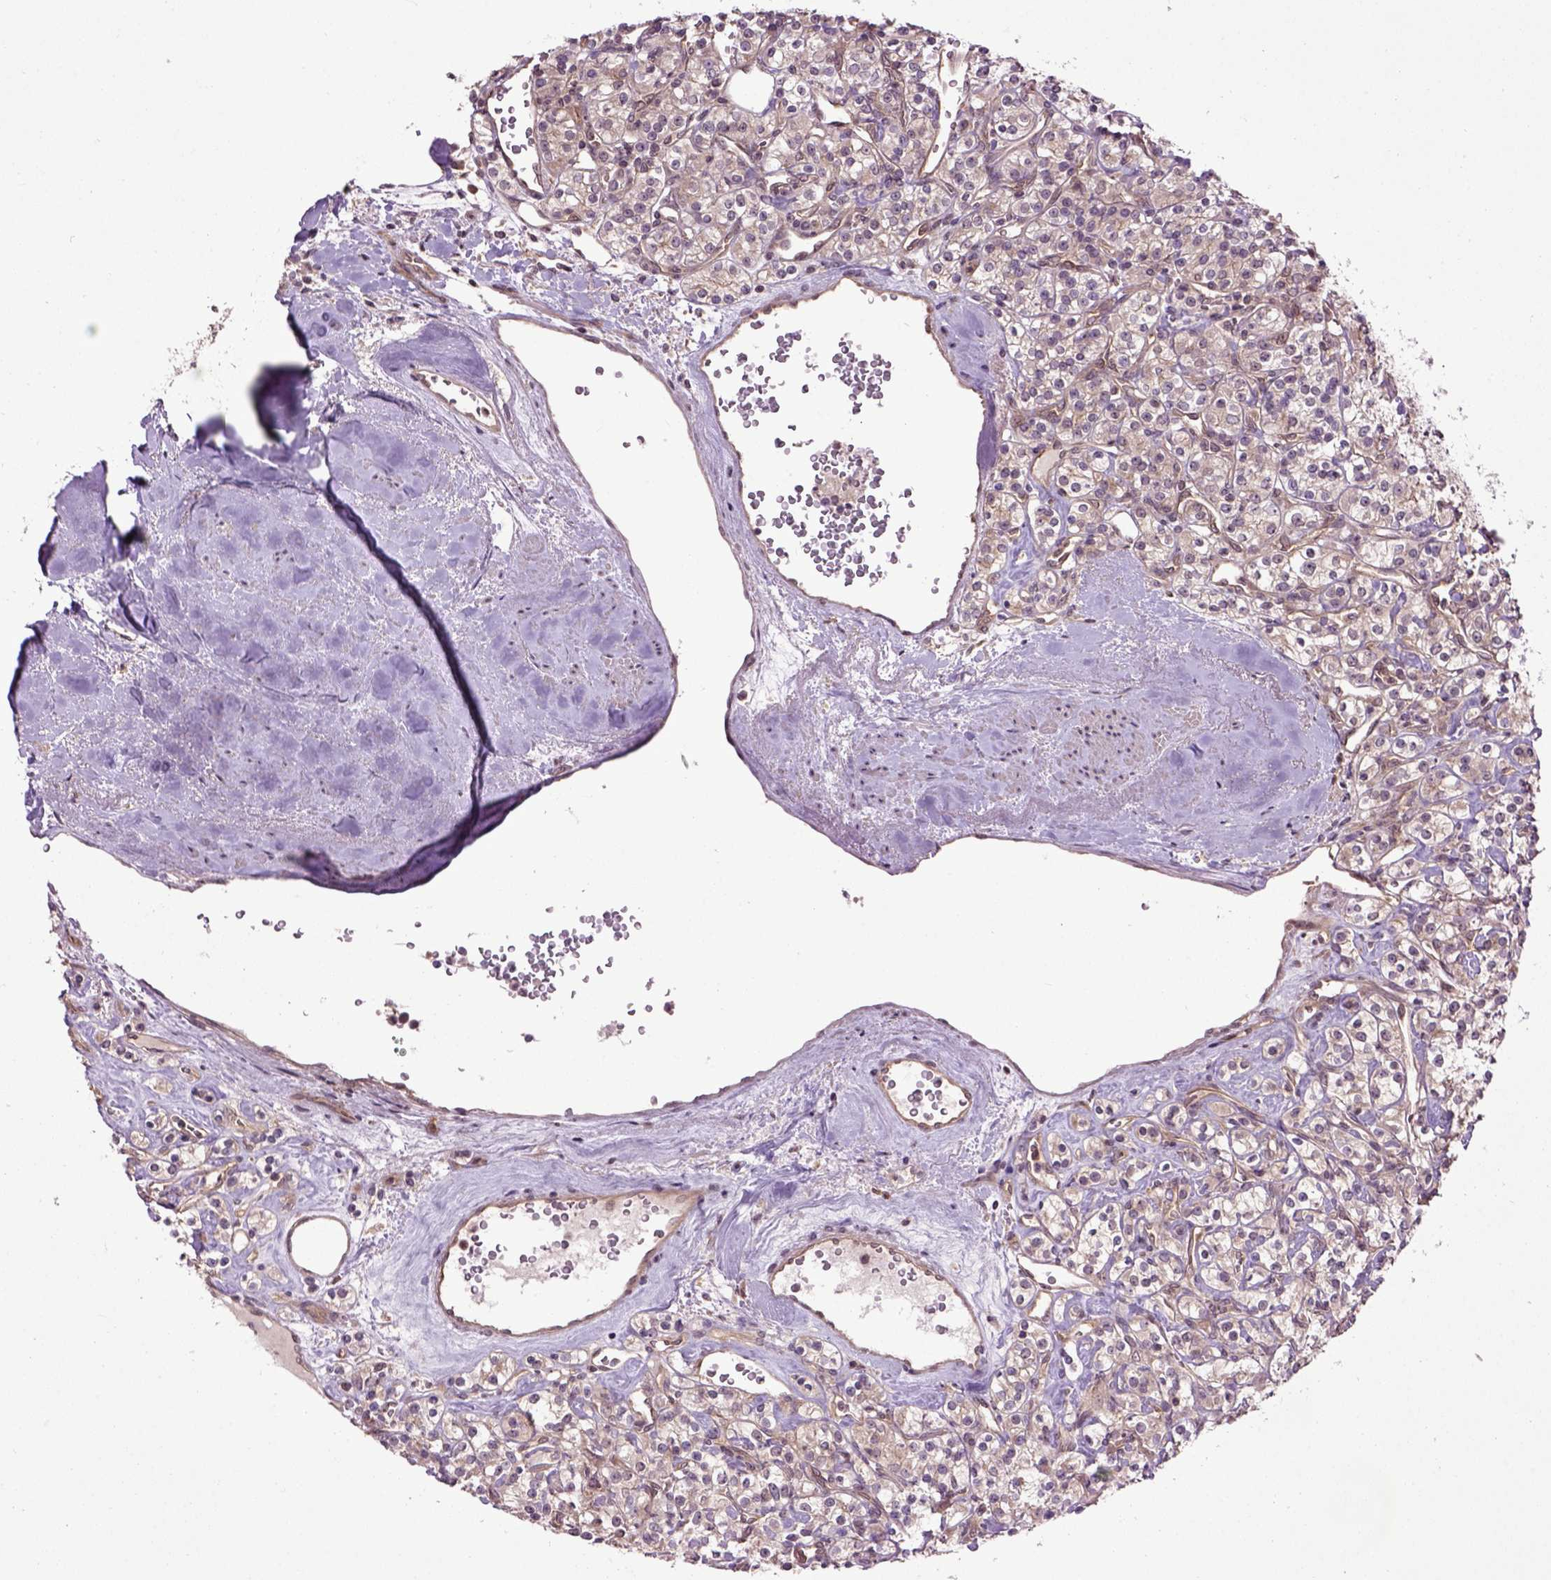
{"staining": {"intensity": "weak", "quantity": ">75%", "location": "cytoplasmic/membranous"}, "tissue": "renal cancer", "cell_type": "Tumor cells", "image_type": "cancer", "snomed": [{"axis": "morphology", "description": "Adenocarcinoma, NOS"}, {"axis": "topography", "description": "Kidney"}], "caption": "Brown immunohistochemical staining in adenocarcinoma (renal) shows weak cytoplasmic/membranous positivity in about >75% of tumor cells.", "gene": "WDR48", "patient": {"sex": "male", "age": 77}}